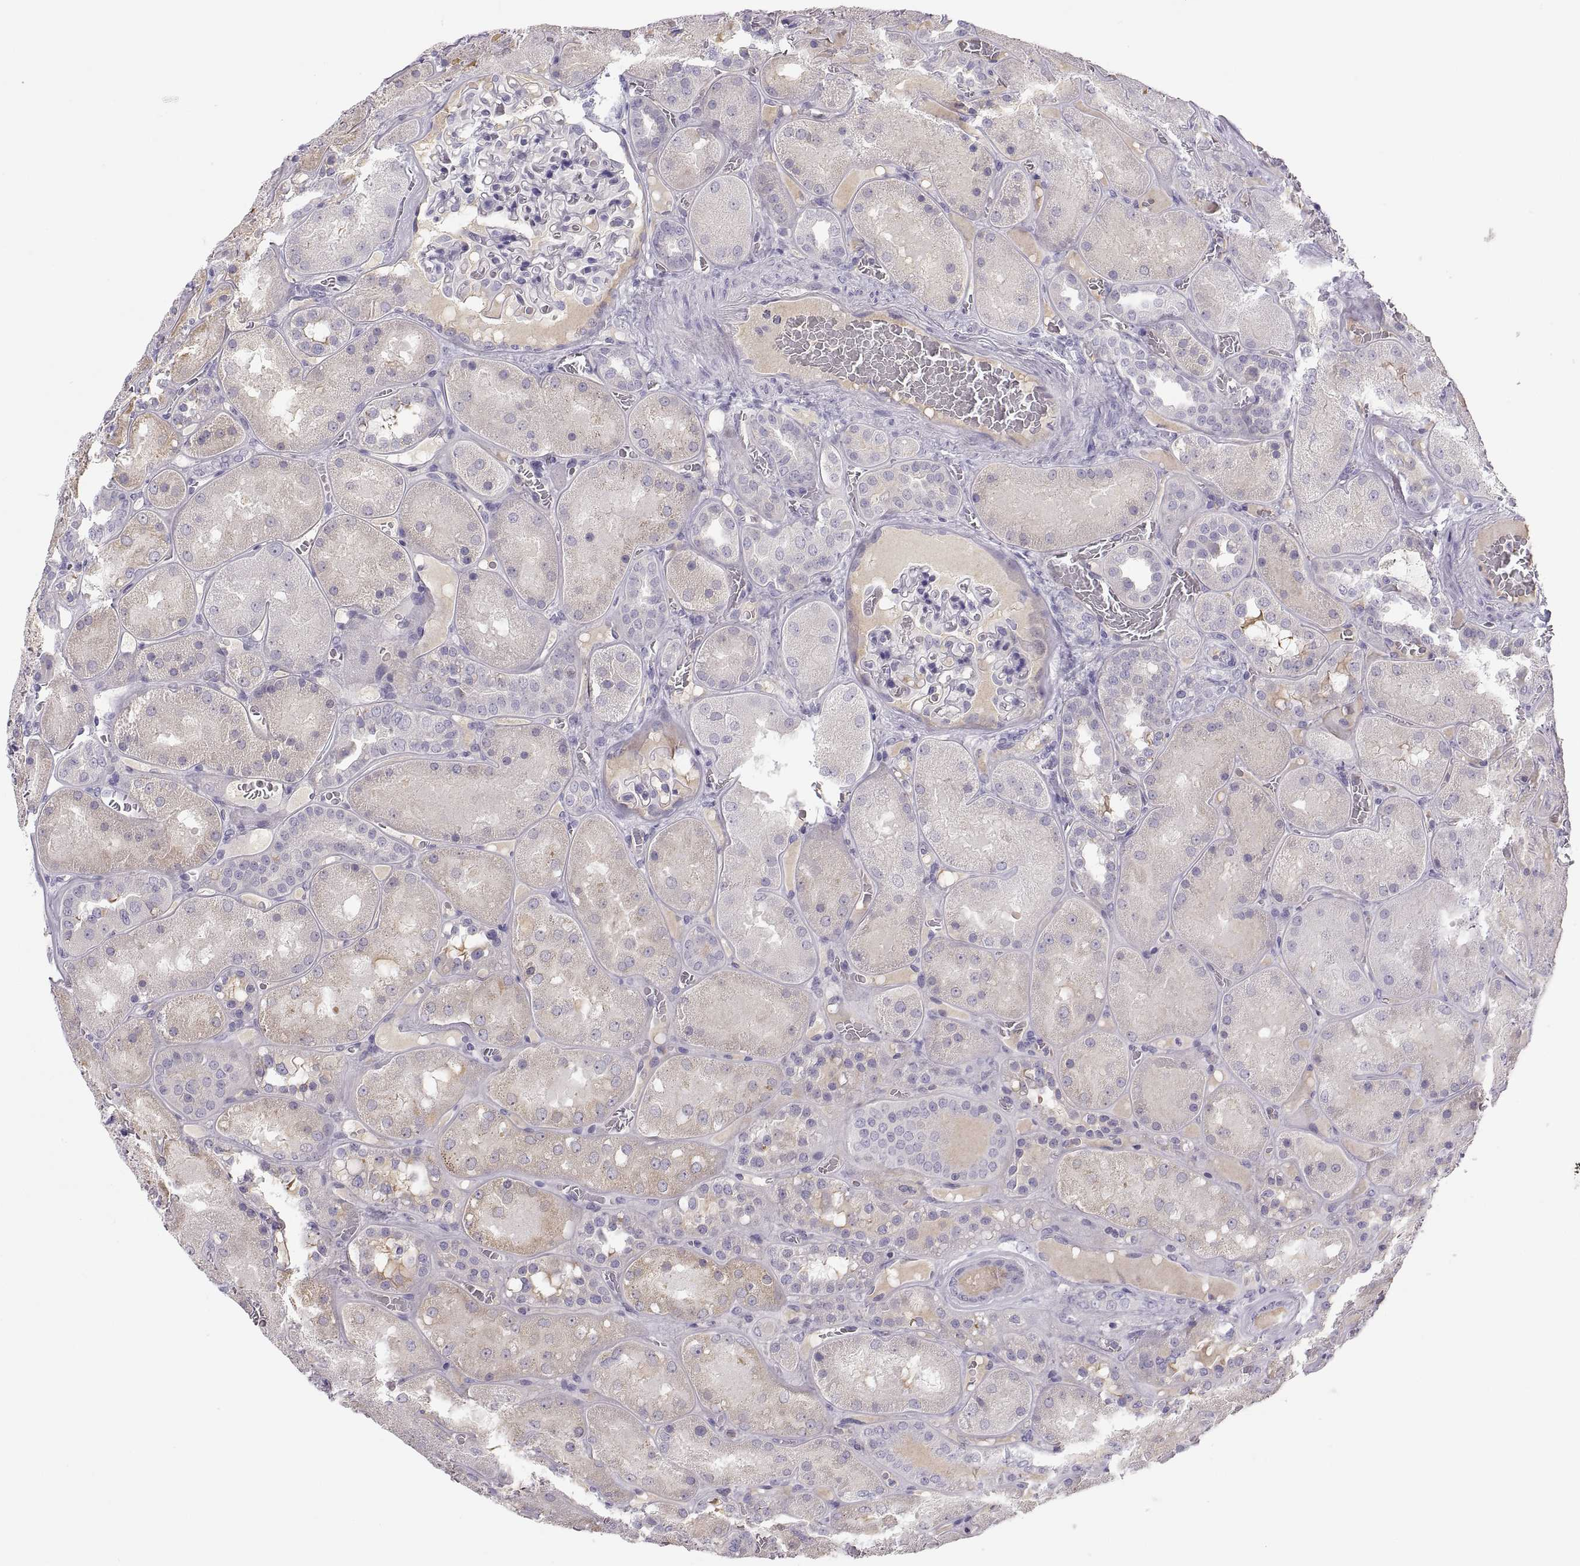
{"staining": {"intensity": "negative", "quantity": "none", "location": "none"}, "tissue": "kidney", "cell_type": "Cells in glomeruli", "image_type": "normal", "snomed": [{"axis": "morphology", "description": "Normal tissue, NOS"}, {"axis": "topography", "description": "Kidney"}], "caption": "Immunohistochemical staining of normal kidney exhibits no significant staining in cells in glomeruli.", "gene": "MAGEB2", "patient": {"sex": "male", "age": 73}}